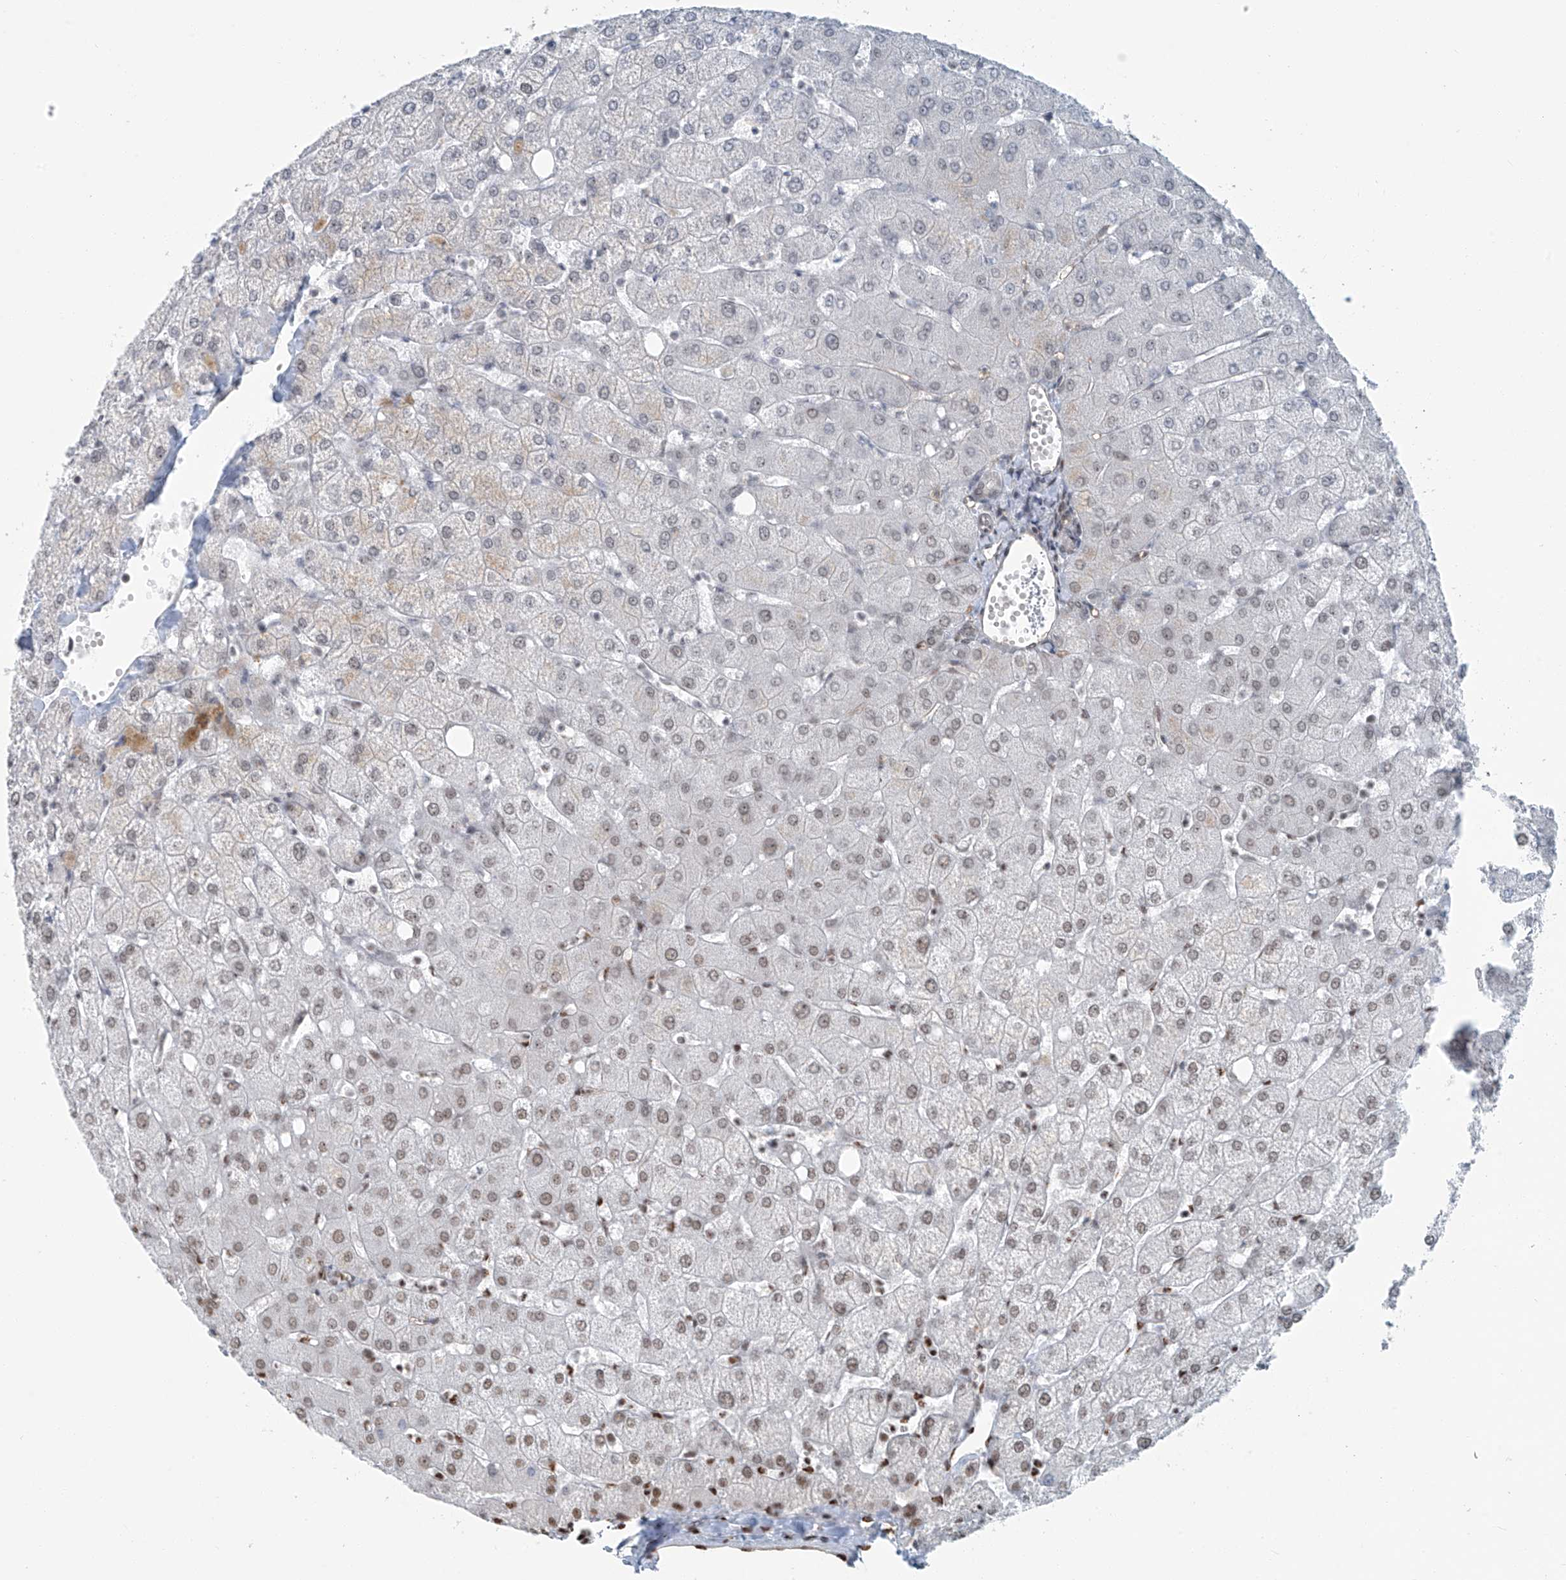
{"staining": {"intensity": "weak", "quantity": "<25%", "location": "nuclear"}, "tissue": "liver", "cell_type": "Cholangiocytes", "image_type": "normal", "snomed": [{"axis": "morphology", "description": "Normal tissue, NOS"}, {"axis": "topography", "description": "Liver"}], "caption": "High power microscopy photomicrograph of an immunohistochemistry image of normal liver, revealing no significant staining in cholangiocytes. Nuclei are stained in blue.", "gene": "ENSG00000257390", "patient": {"sex": "female", "age": 54}}